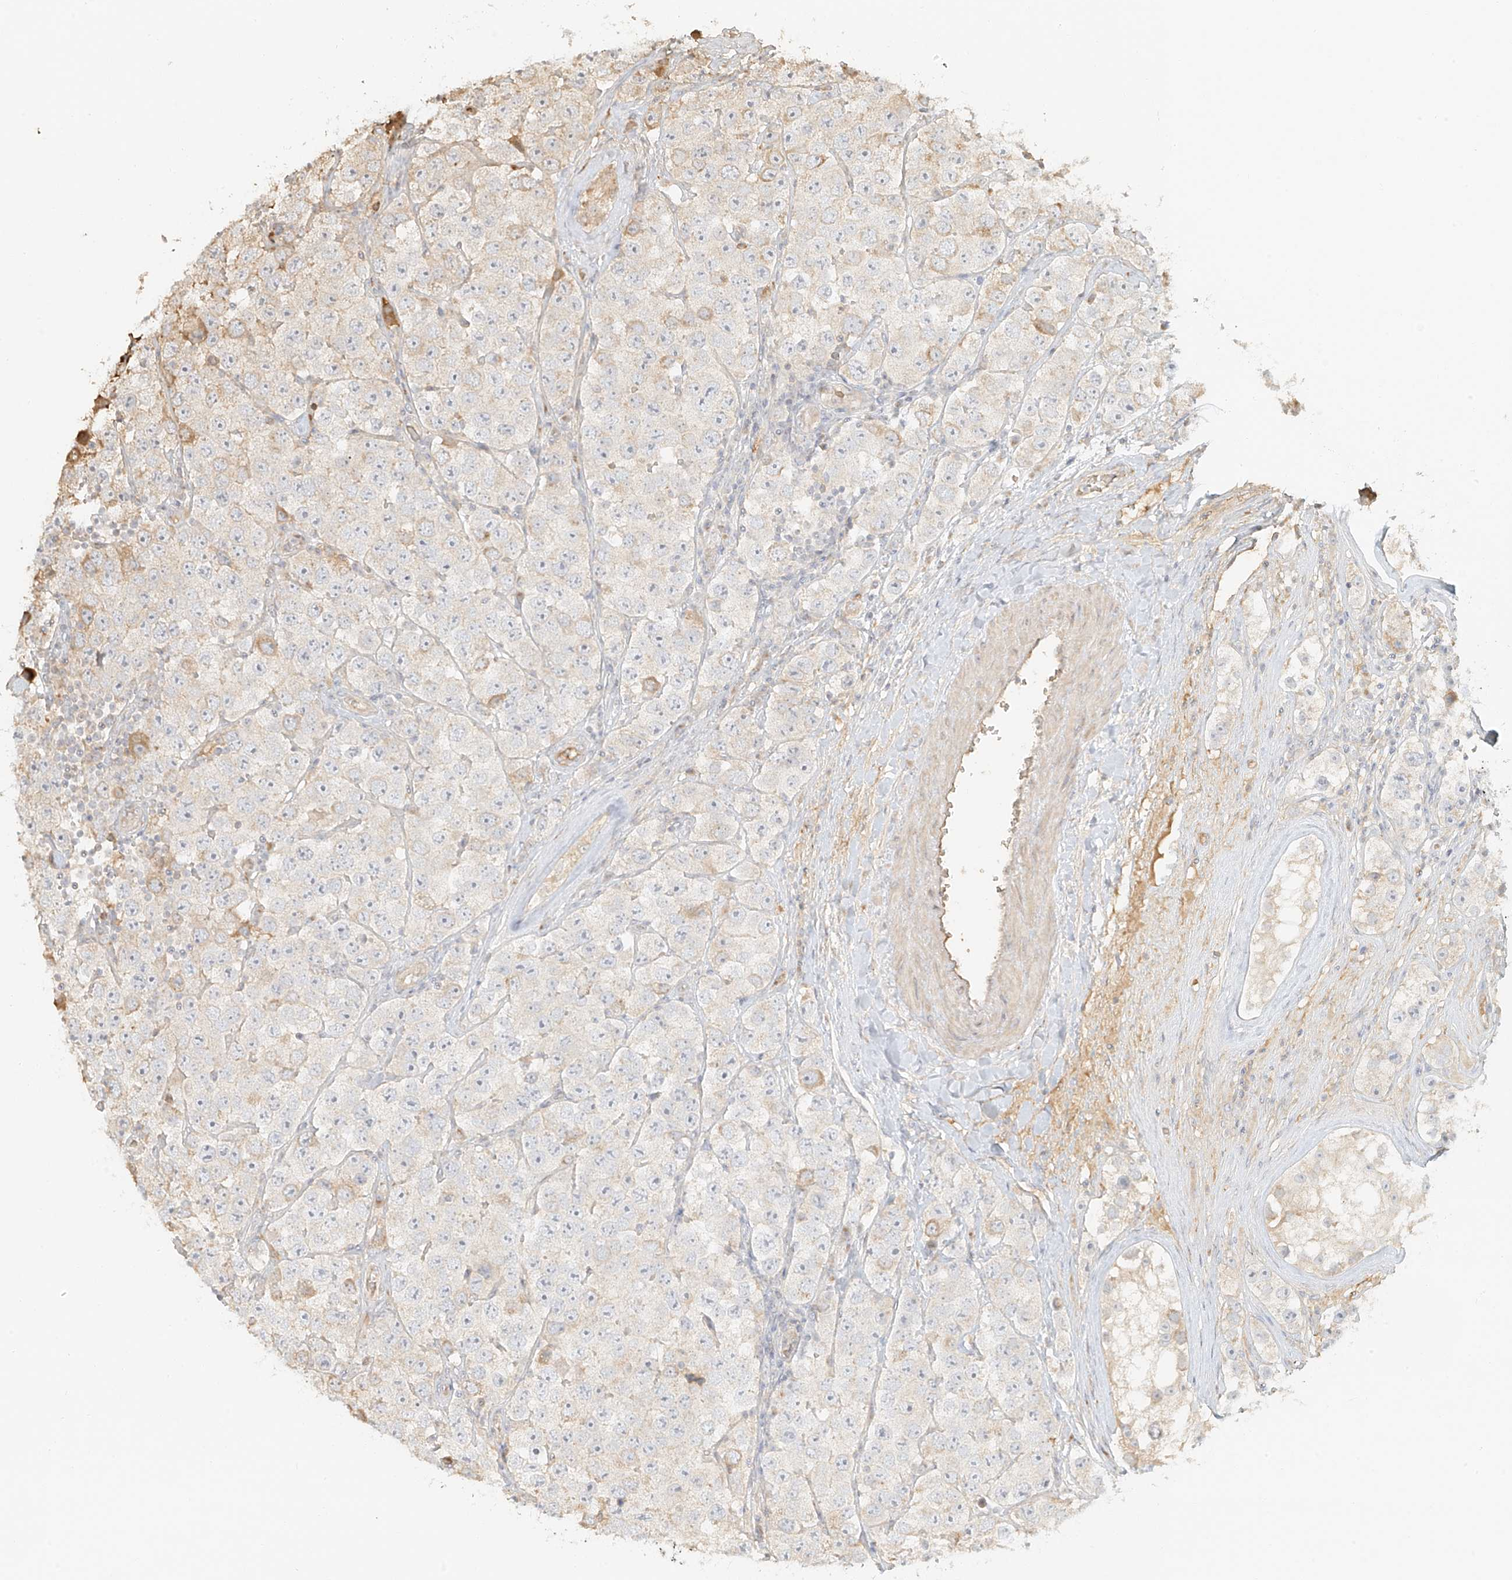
{"staining": {"intensity": "moderate", "quantity": "<25%", "location": "cytoplasmic/membranous"}, "tissue": "testis cancer", "cell_type": "Tumor cells", "image_type": "cancer", "snomed": [{"axis": "morphology", "description": "Seminoma, NOS"}, {"axis": "topography", "description": "Testis"}], "caption": "Immunohistochemical staining of human testis cancer shows moderate cytoplasmic/membranous protein expression in approximately <25% of tumor cells. Immunohistochemistry stains the protein of interest in brown and the nuclei are stained blue.", "gene": "UPK1B", "patient": {"sex": "male", "age": 28}}